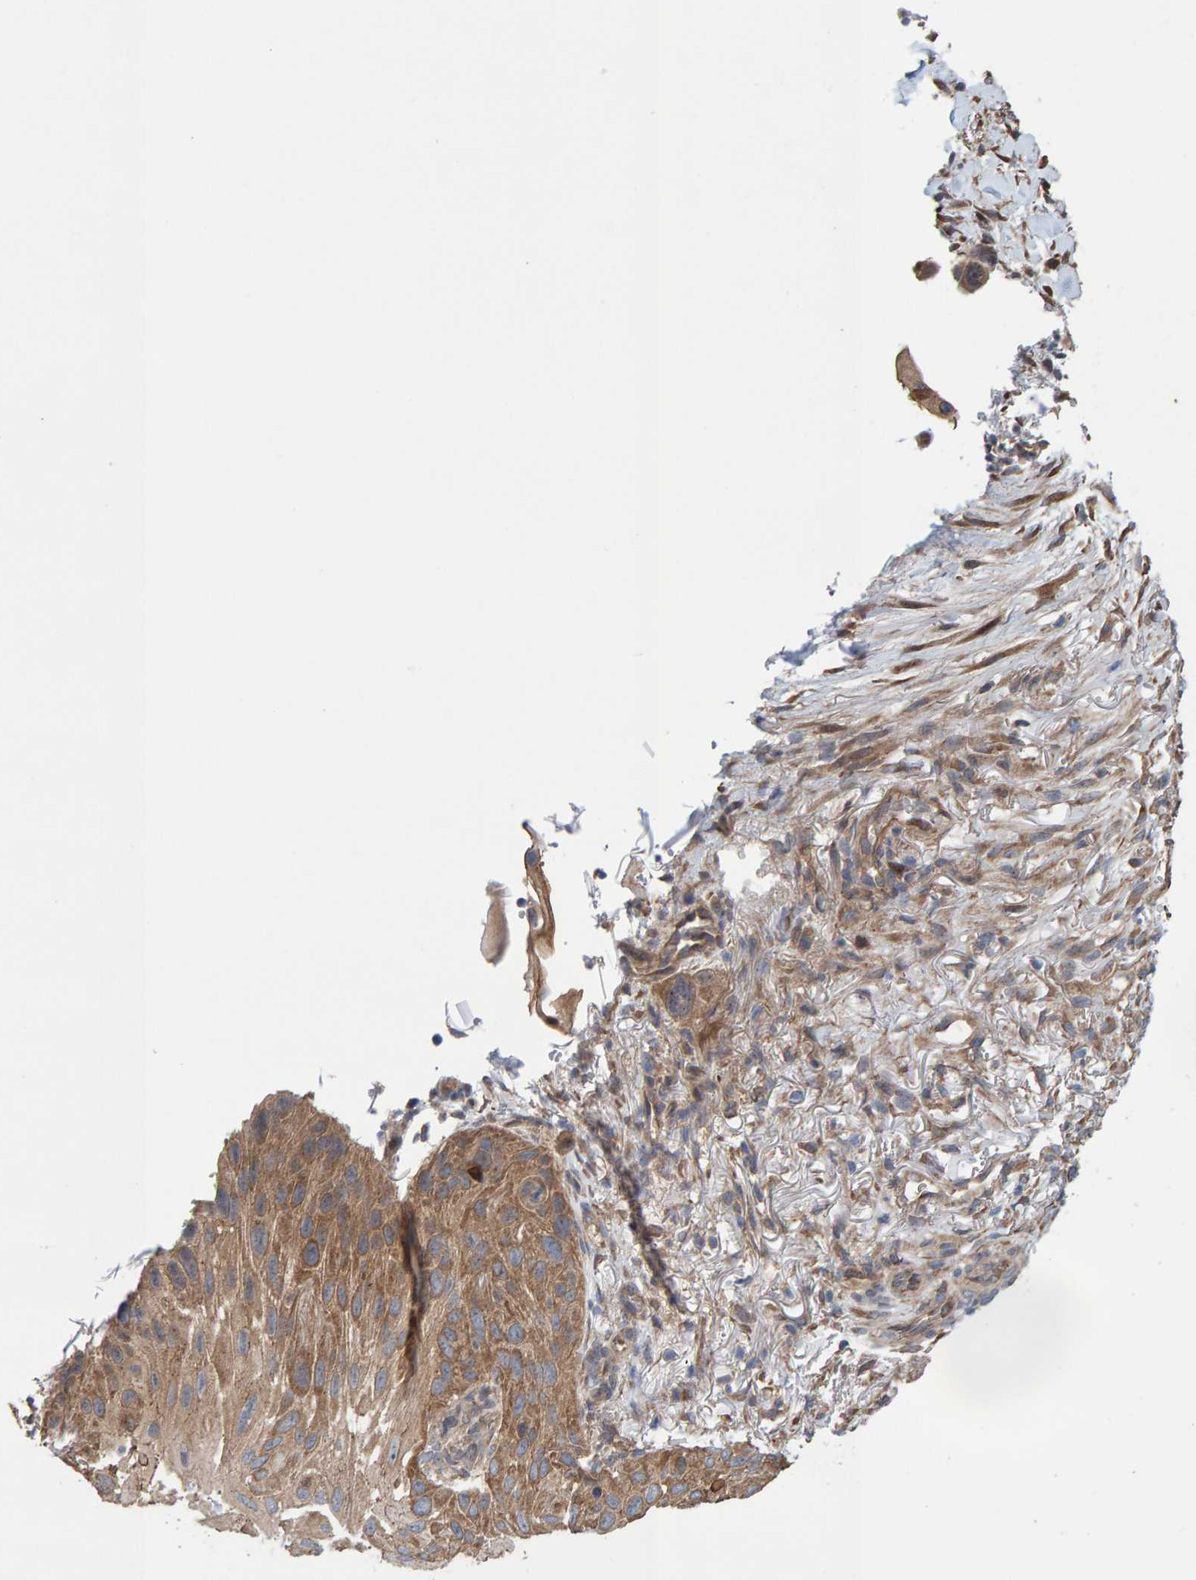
{"staining": {"intensity": "moderate", "quantity": ">75%", "location": "cytoplasmic/membranous"}, "tissue": "skin cancer", "cell_type": "Tumor cells", "image_type": "cancer", "snomed": [{"axis": "morphology", "description": "Squamous cell carcinoma, NOS"}, {"axis": "topography", "description": "Skin"}], "caption": "Protein staining of squamous cell carcinoma (skin) tissue displays moderate cytoplasmic/membranous positivity in about >75% of tumor cells.", "gene": "LRSAM1", "patient": {"sex": "female", "age": 77}}